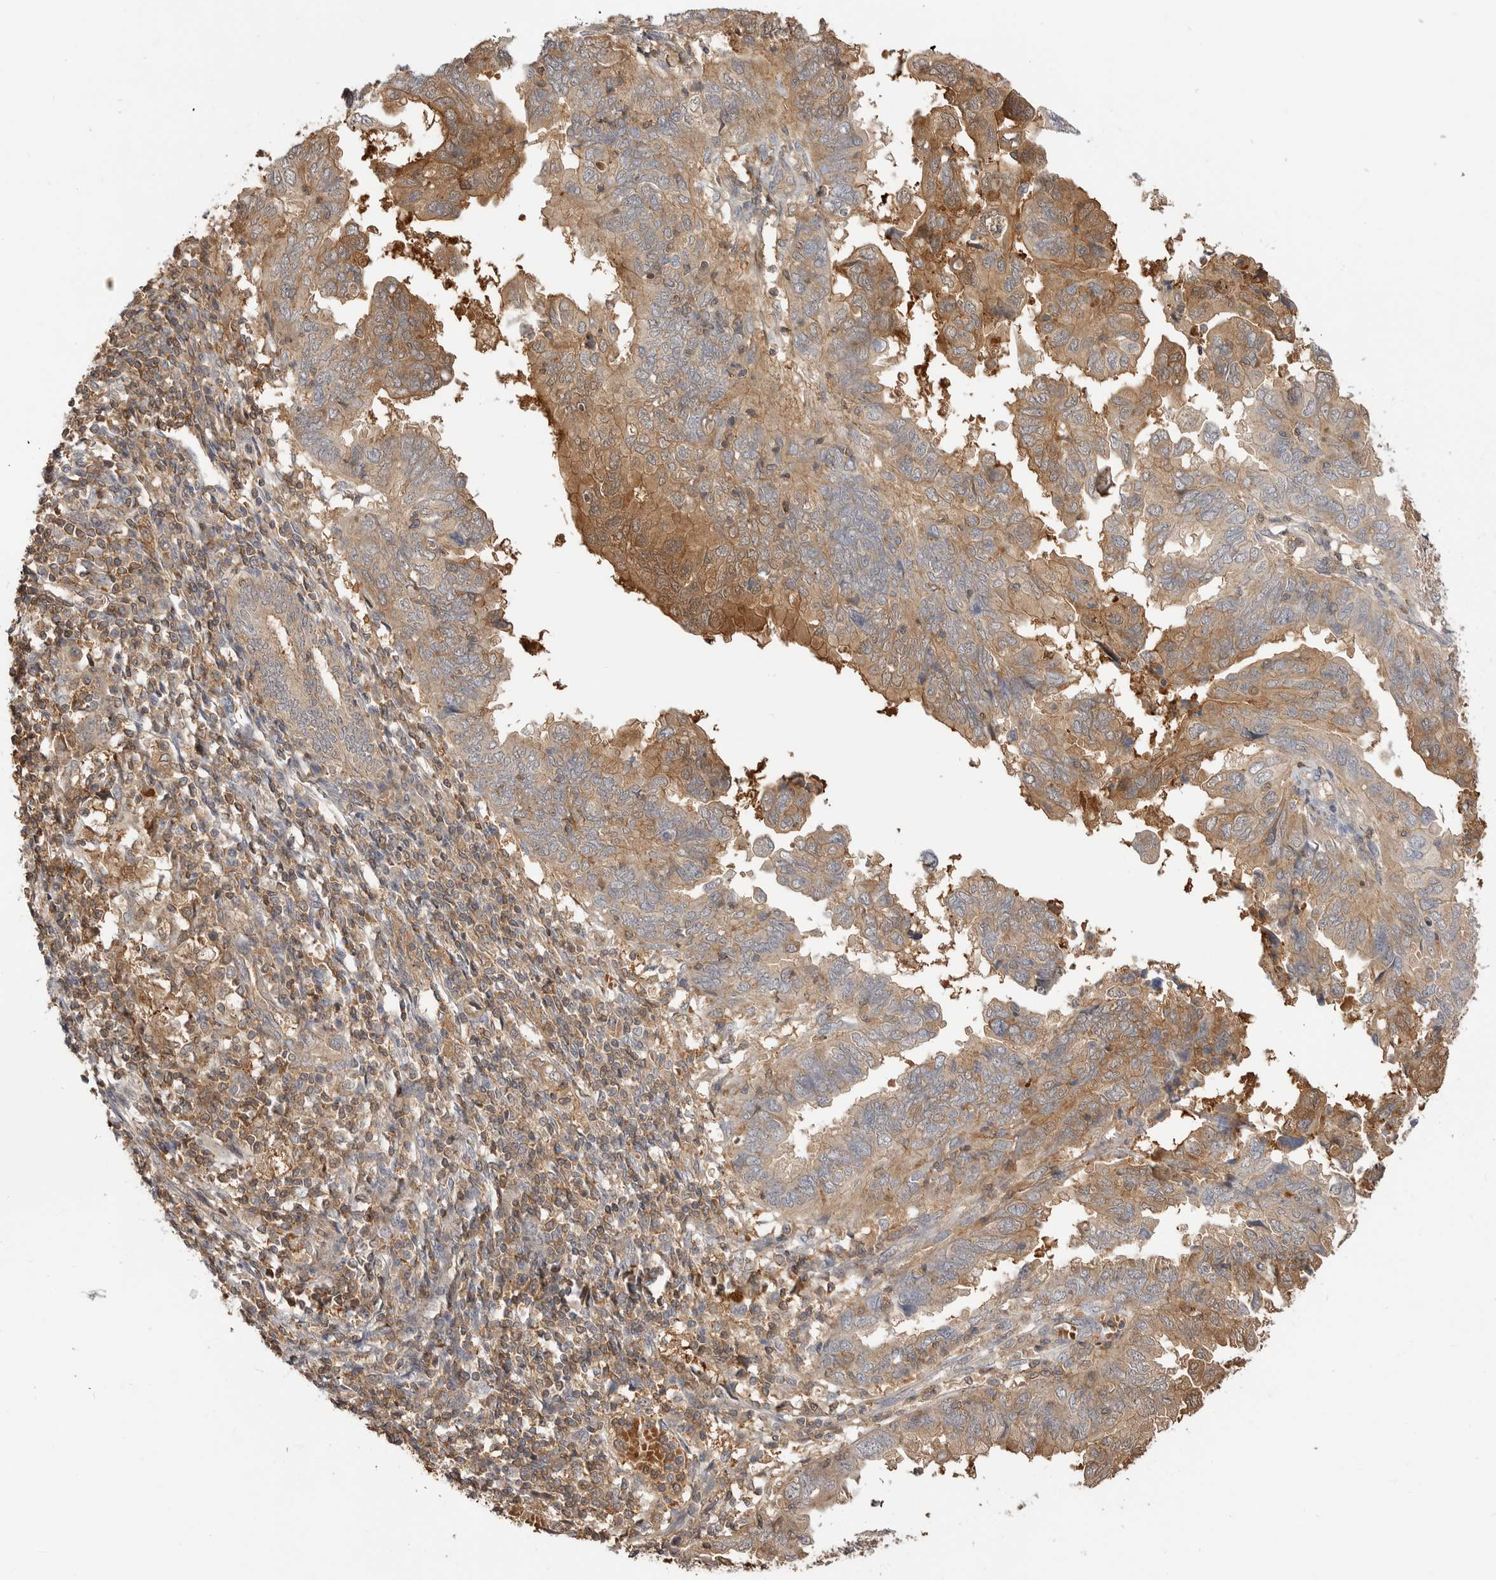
{"staining": {"intensity": "moderate", "quantity": ">75%", "location": "cytoplasmic/membranous"}, "tissue": "endometrial cancer", "cell_type": "Tumor cells", "image_type": "cancer", "snomed": [{"axis": "morphology", "description": "Adenocarcinoma, NOS"}, {"axis": "topography", "description": "Uterus"}], "caption": "Endometrial cancer (adenocarcinoma) was stained to show a protein in brown. There is medium levels of moderate cytoplasmic/membranous staining in about >75% of tumor cells.", "gene": "CLDN12", "patient": {"sex": "female", "age": 77}}